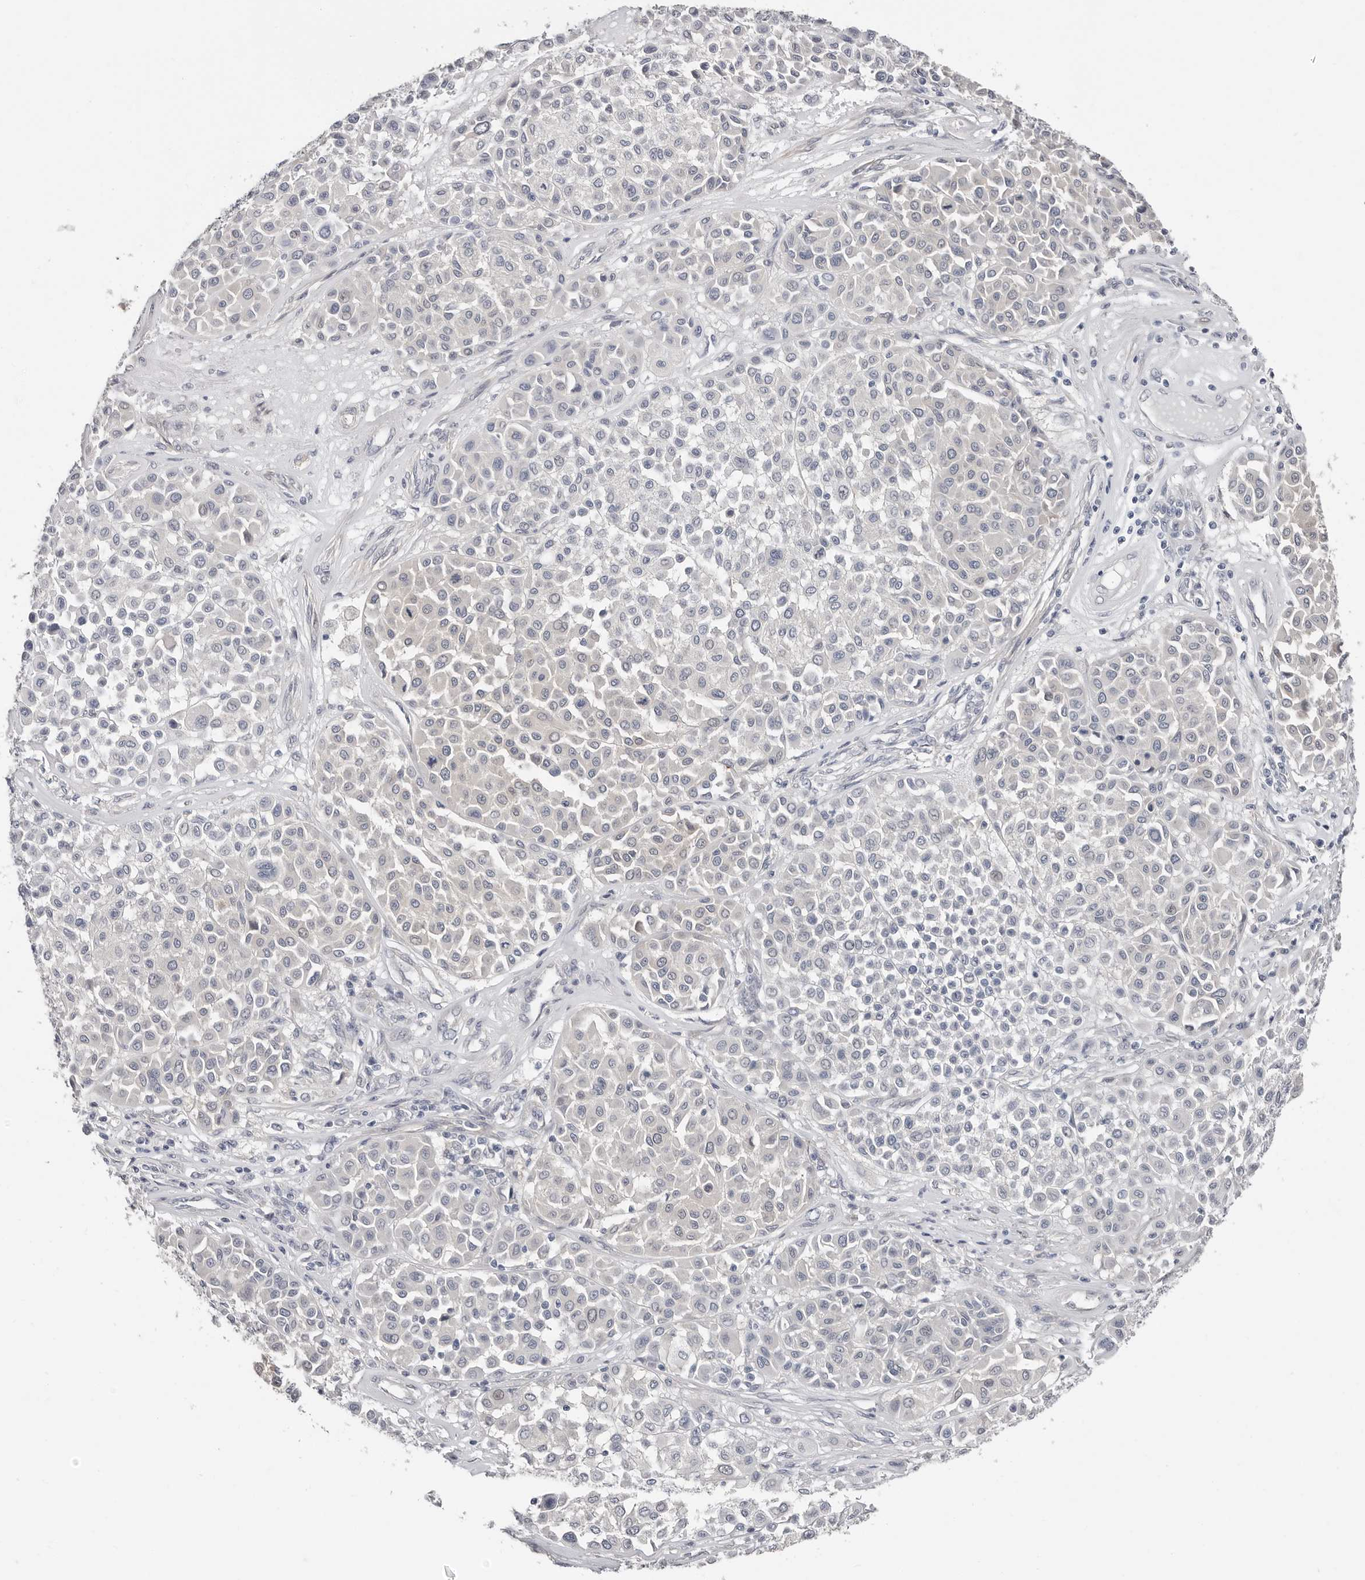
{"staining": {"intensity": "negative", "quantity": "none", "location": "none"}, "tissue": "melanoma", "cell_type": "Tumor cells", "image_type": "cancer", "snomed": [{"axis": "morphology", "description": "Malignant melanoma, Metastatic site"}, {"axis": "topography", "description": "Soft tissue"}], "caption": "Human malignant melanoma (metastatic site) stained for a protein using immunohistochemistry (IHC) demonstrates no positivity in tumor cells.", "gene": "ASRGL1", "patient": {"sex": "male", "age": 41}}